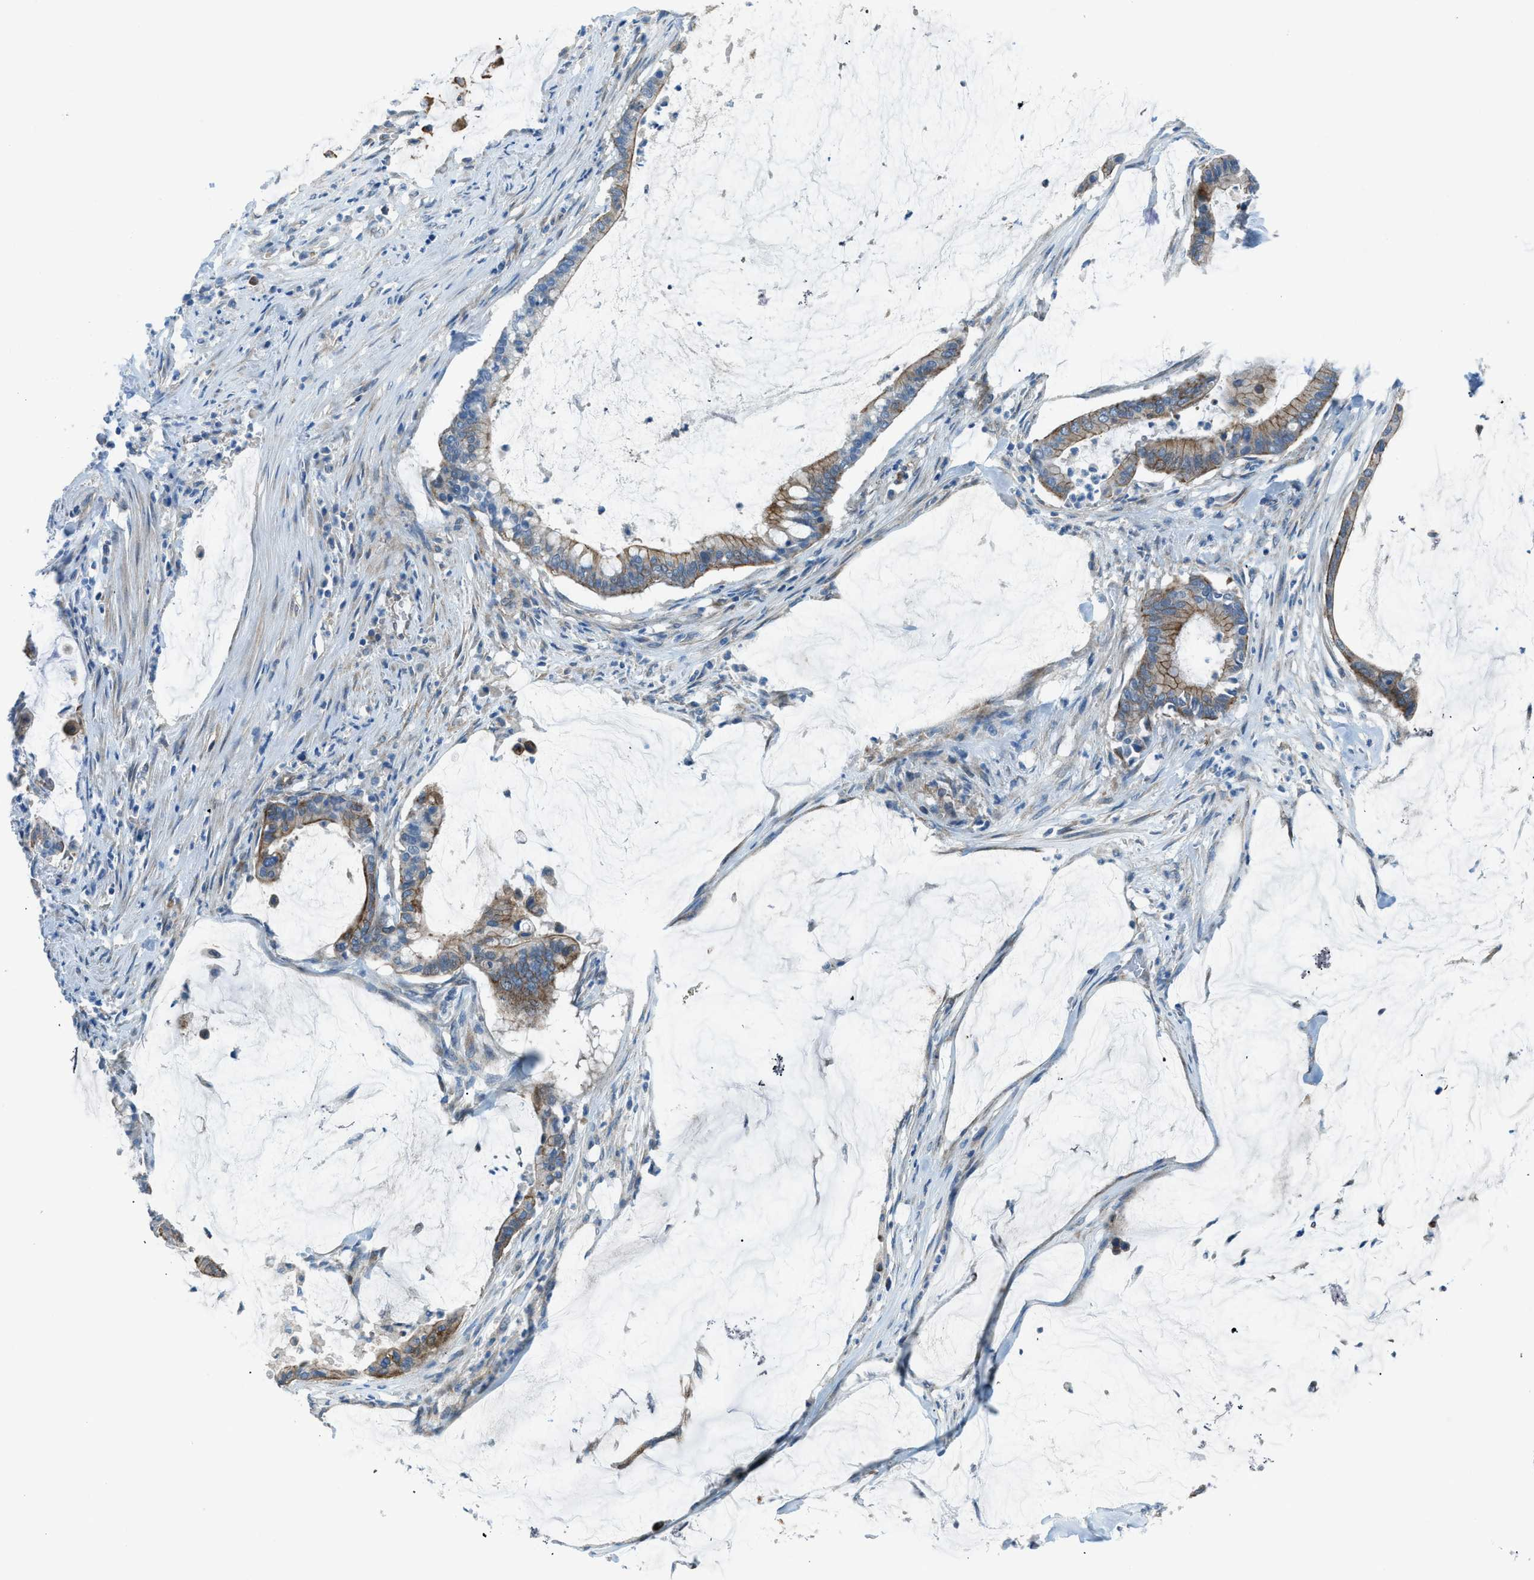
{"staining": {"intensity": "moderate", "quantity": "25%-75%", "location": "cytoplasmic/membranous"}, "tissue": "pancreatic cancer", "cell_type": "Tumor cells", "image_type": "cancer", "snomed": [{"axis": "morphology", "description": "Adenocarcinoma, NOS"}, {"axis": "topography", "description": "Pancreas"}], "caption": "An immunohistochemistry (IHC) image of neoplastic tissue is shown. Protein staining in brown labels moderate cytoplasmic/membranous positivity in adenocarcinoma (pancreatic) within tumor cells.", "gene": "PRKN", "patient": {"sex": "male", "age": 41}}